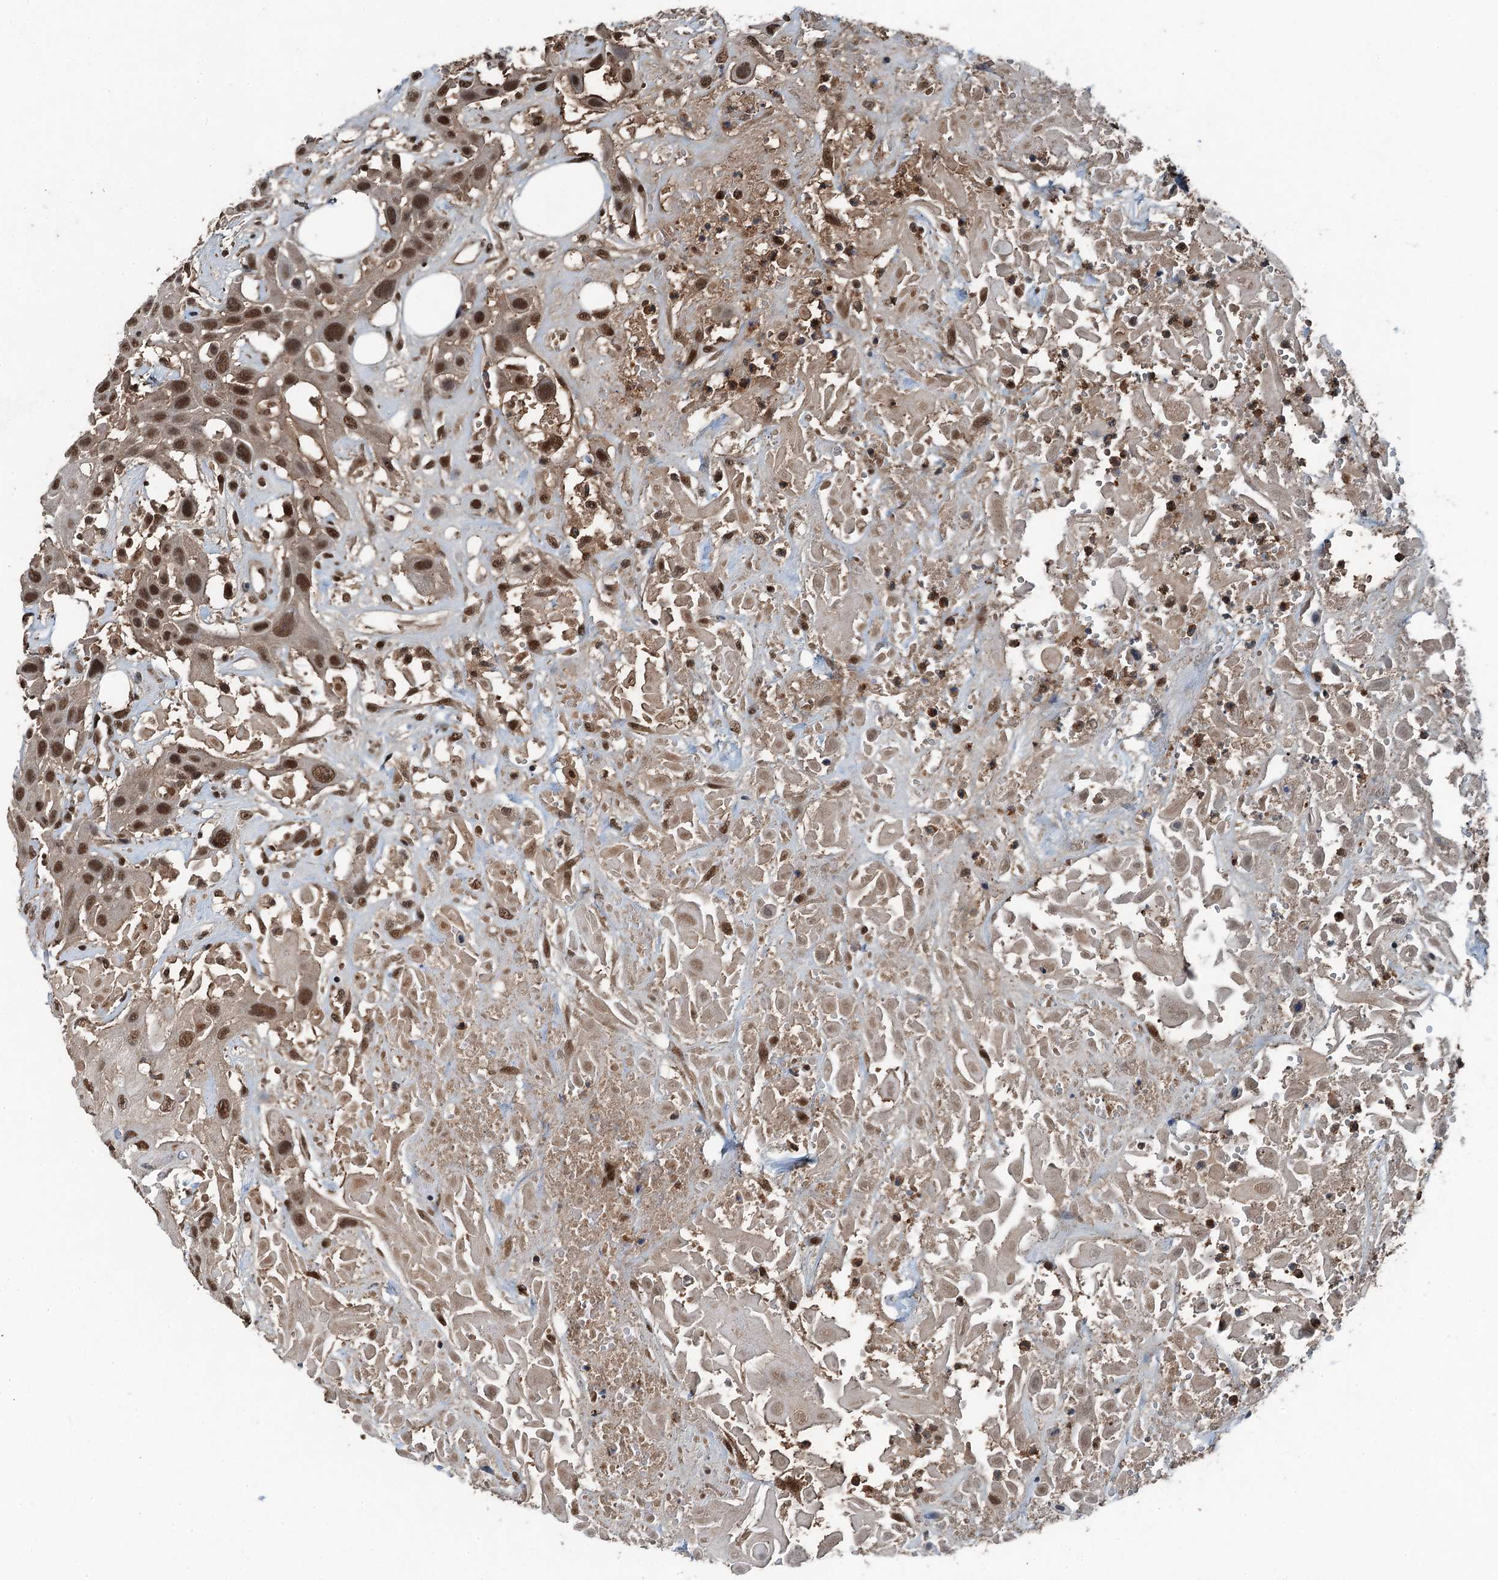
{"staining": {"intensity": "strong", "quantity": ">75%", "location": "nuclear"}, "tissue": "head and neck cancer", "cell_type": "Tumor cells", "image_type": "cancer", "snomed": [{"axis": "morphology", "description": "Squamous cell carcinoma, NOS"}, {"axis": "topography", "description": "Head-Neck"}], "caption": "A high amount of strong nuclear expression is appreciated in approximately >75% of tumor cells in squamous cell carcinoma (head and neck) tissue.", "gene": "UBXN6", "patient": {"sex": "male", "age": 81}}